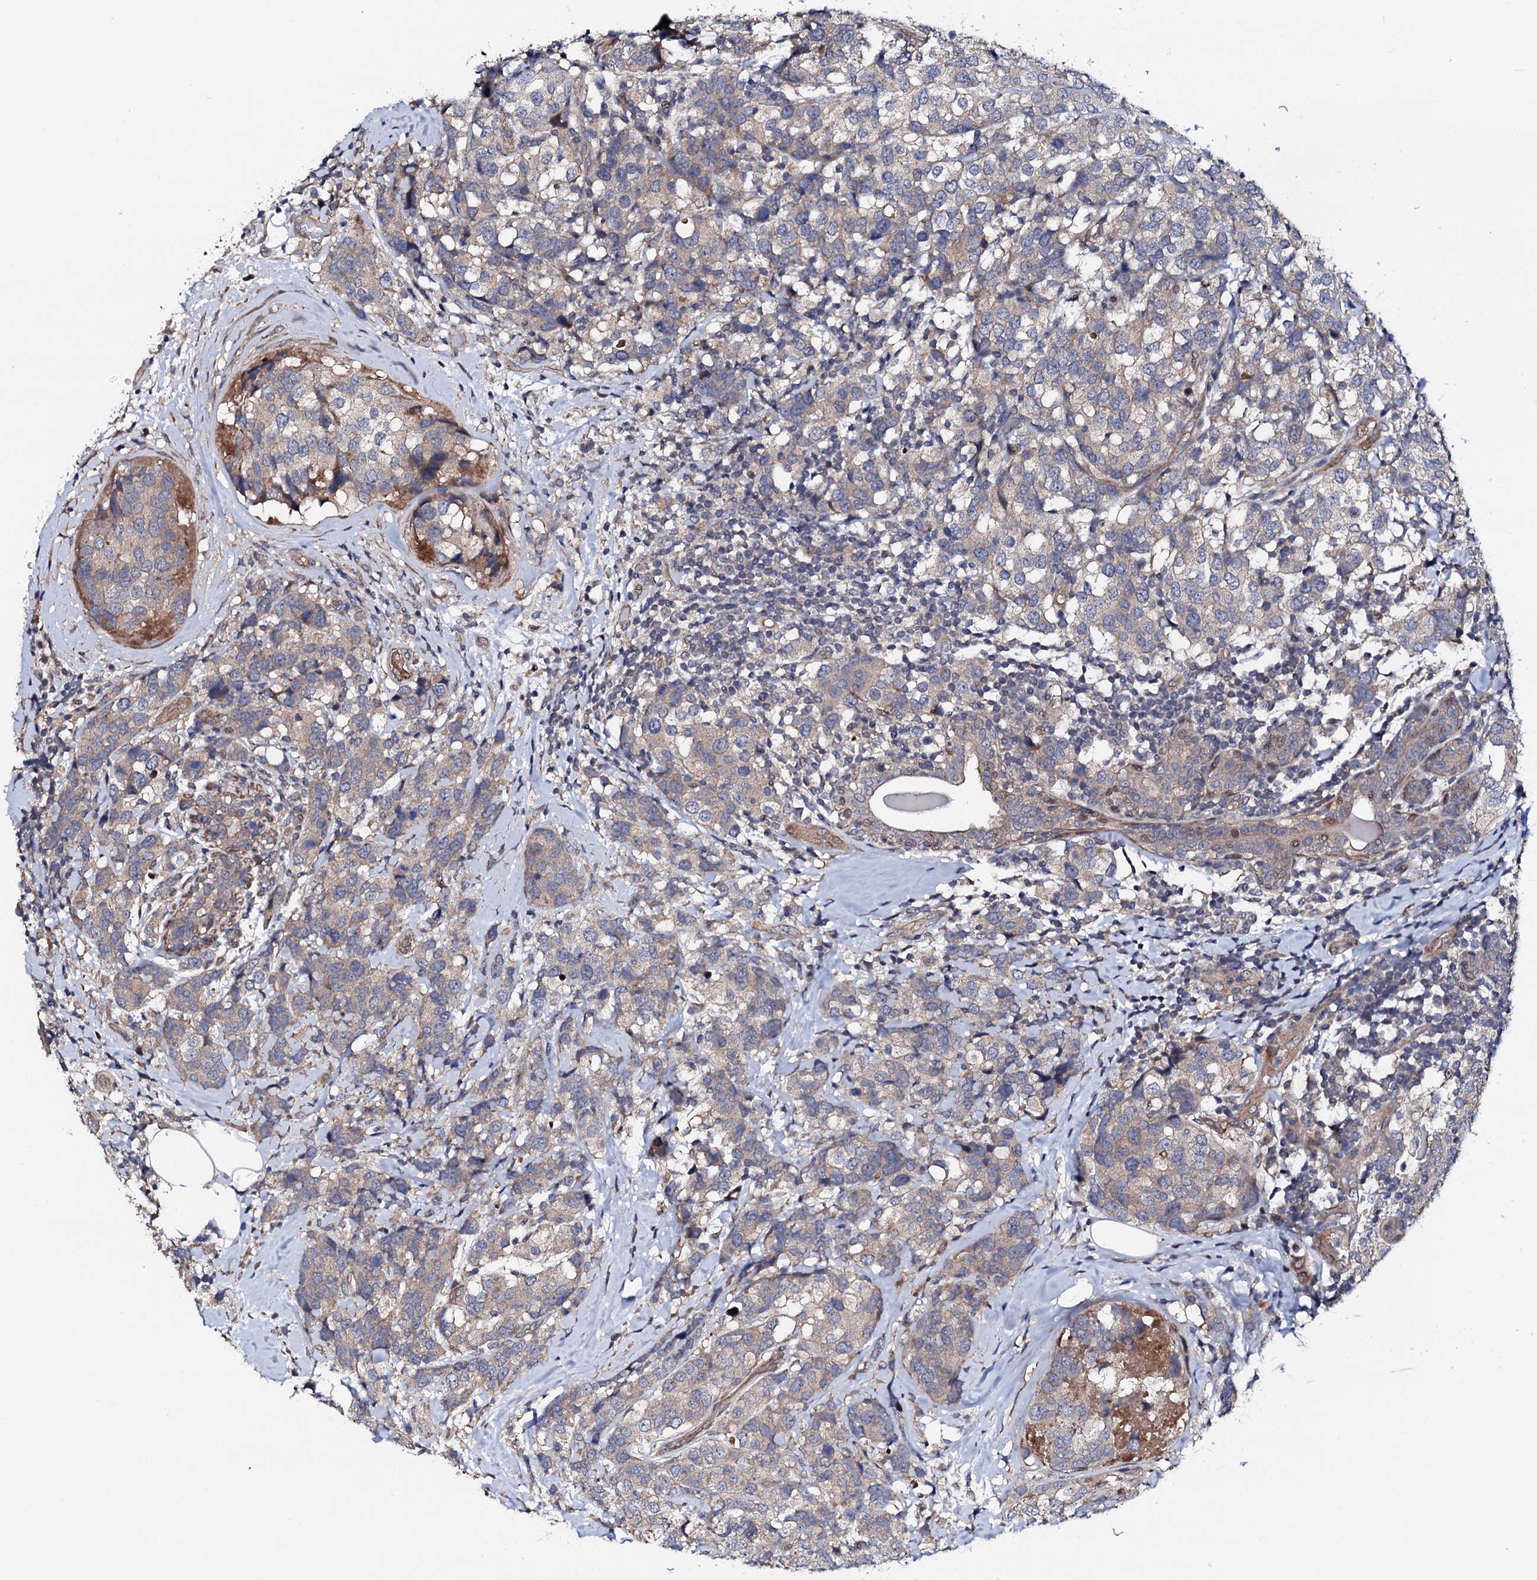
{"staining": {"intensity": "negative", "quantity": "none", "location": "none"}, "tissue": "breast cancer", "cell_type": "Tumor cells", "image_type": "cancer", "snomed": [{"axis": "morphology", "description": "Lobular carcinoma"}, {"axis": "topography", "description": "Breast"}], "caption": "Breast lobular carcinoma was stained to show a protein in brown. There is no significant expression in tumor cells. Nuclei are stained in blue.", "gene": "CIAO2A", "patient": {"sex": "female", "age": 59}}